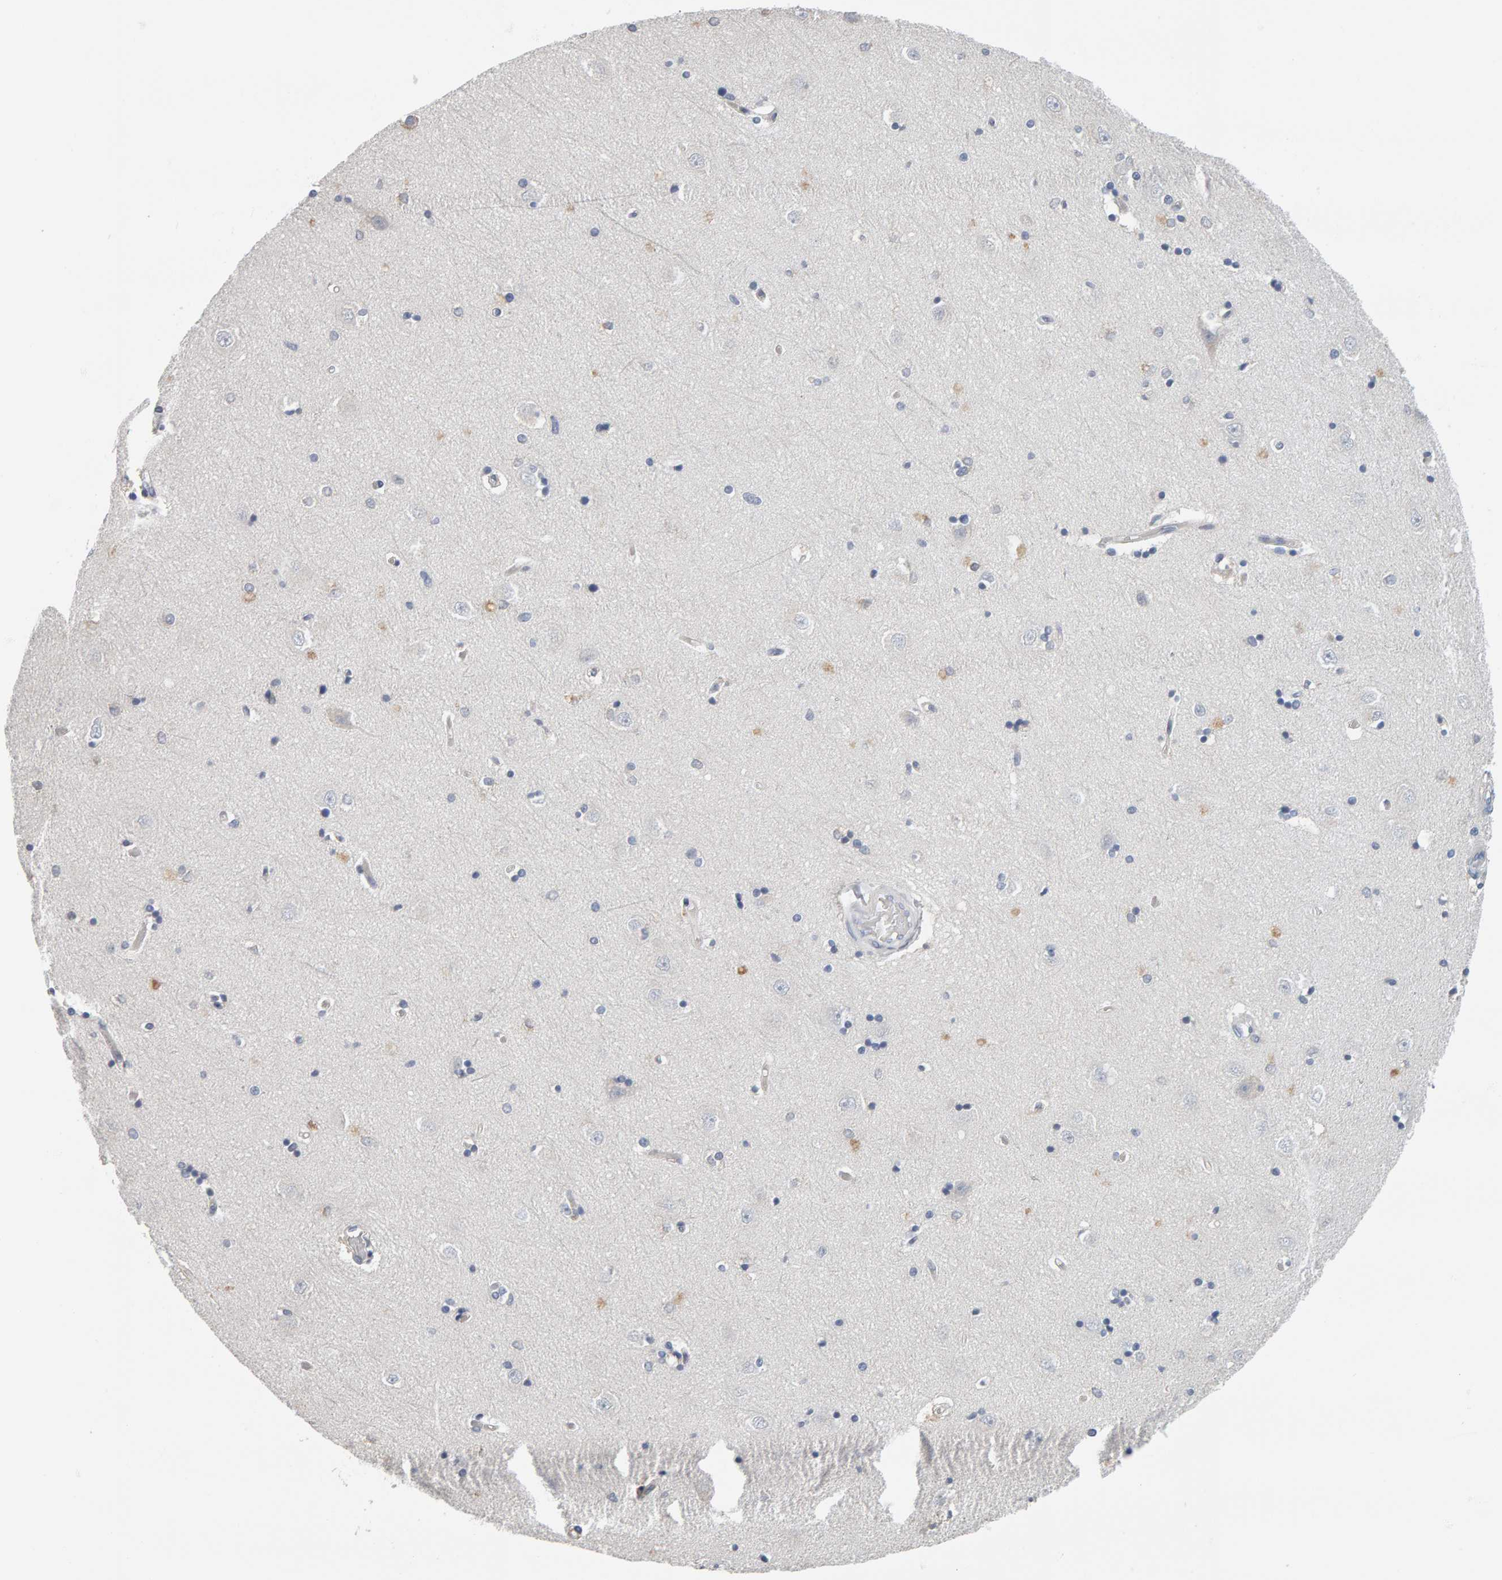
{"staining": {"intensity": "negative", "quantity": "none", "location": "none"}, "tissue": "hippocampus", "cell_type": "Glial cells", "image_type": "normal", "snomed": [{"axis": "morphology", "description": "Normal tissue, NOS"}, {"axis": "topography", "description": "Hippocampus"}], "caption": "DAB immunohistochemical staining of unremarkable hippocampus reveals no significant positivity in glial cells.", "gene": "ADHFE1", "patient": {"sex": "male", "age": 45}}